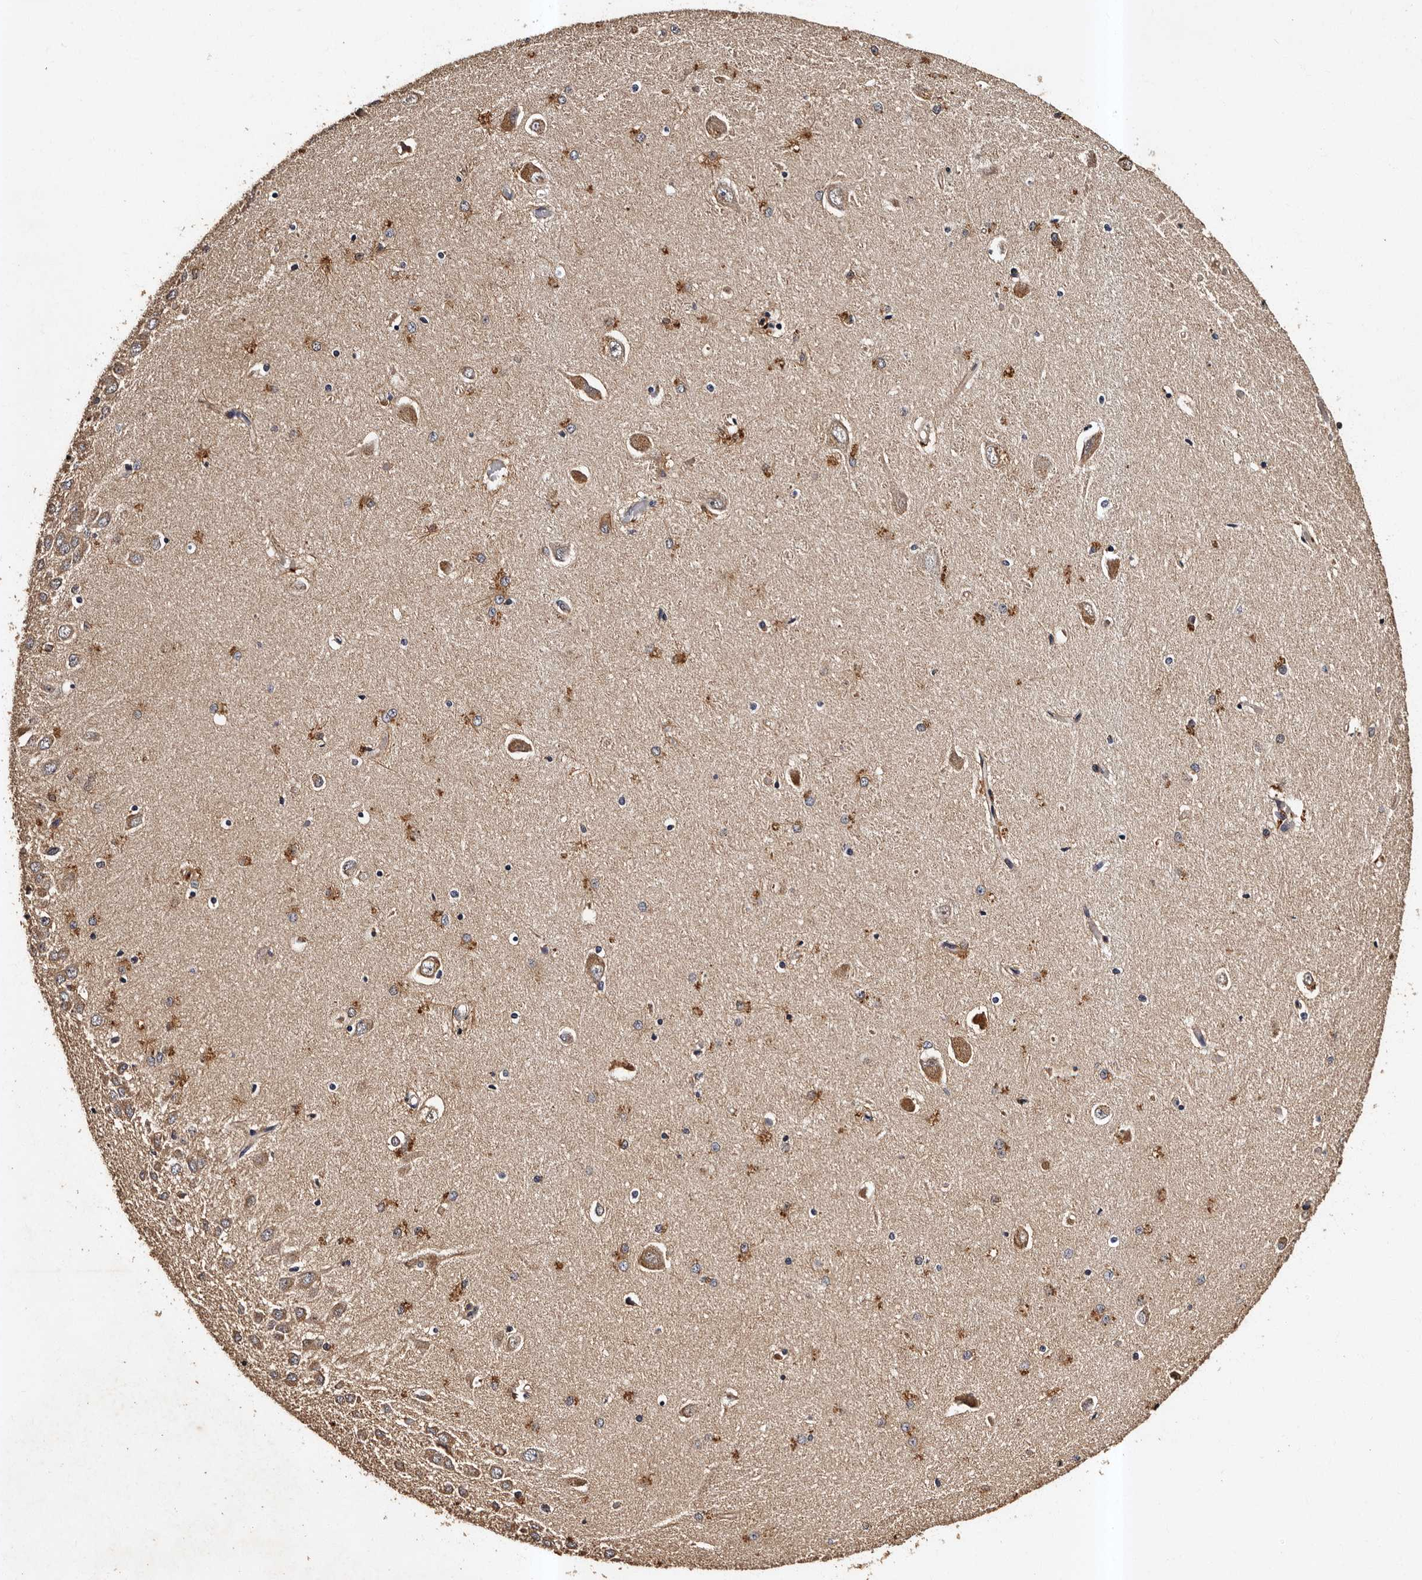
{"staining": {"intensity": "moderate", "quantity": "25%-75%", "location": "cytoplasmic/membranous"}, "tissue": "hippocampus", "cell_type": "Glial cells", "image_type": "normal", "snomed": [{"axis": "morphology", "description": "Normal tissue, NOS"}, {"axis": "topography", "description": "Hippocampus"}], "caption": "This image demonstrates IHC staining of normal hippocampus, with medium moderate cytoplasmic/membranous staining in approximately 25%-75% of glial cells.", "gene": "ADCK5", "patient": {"sex": "male", "age": 45}}